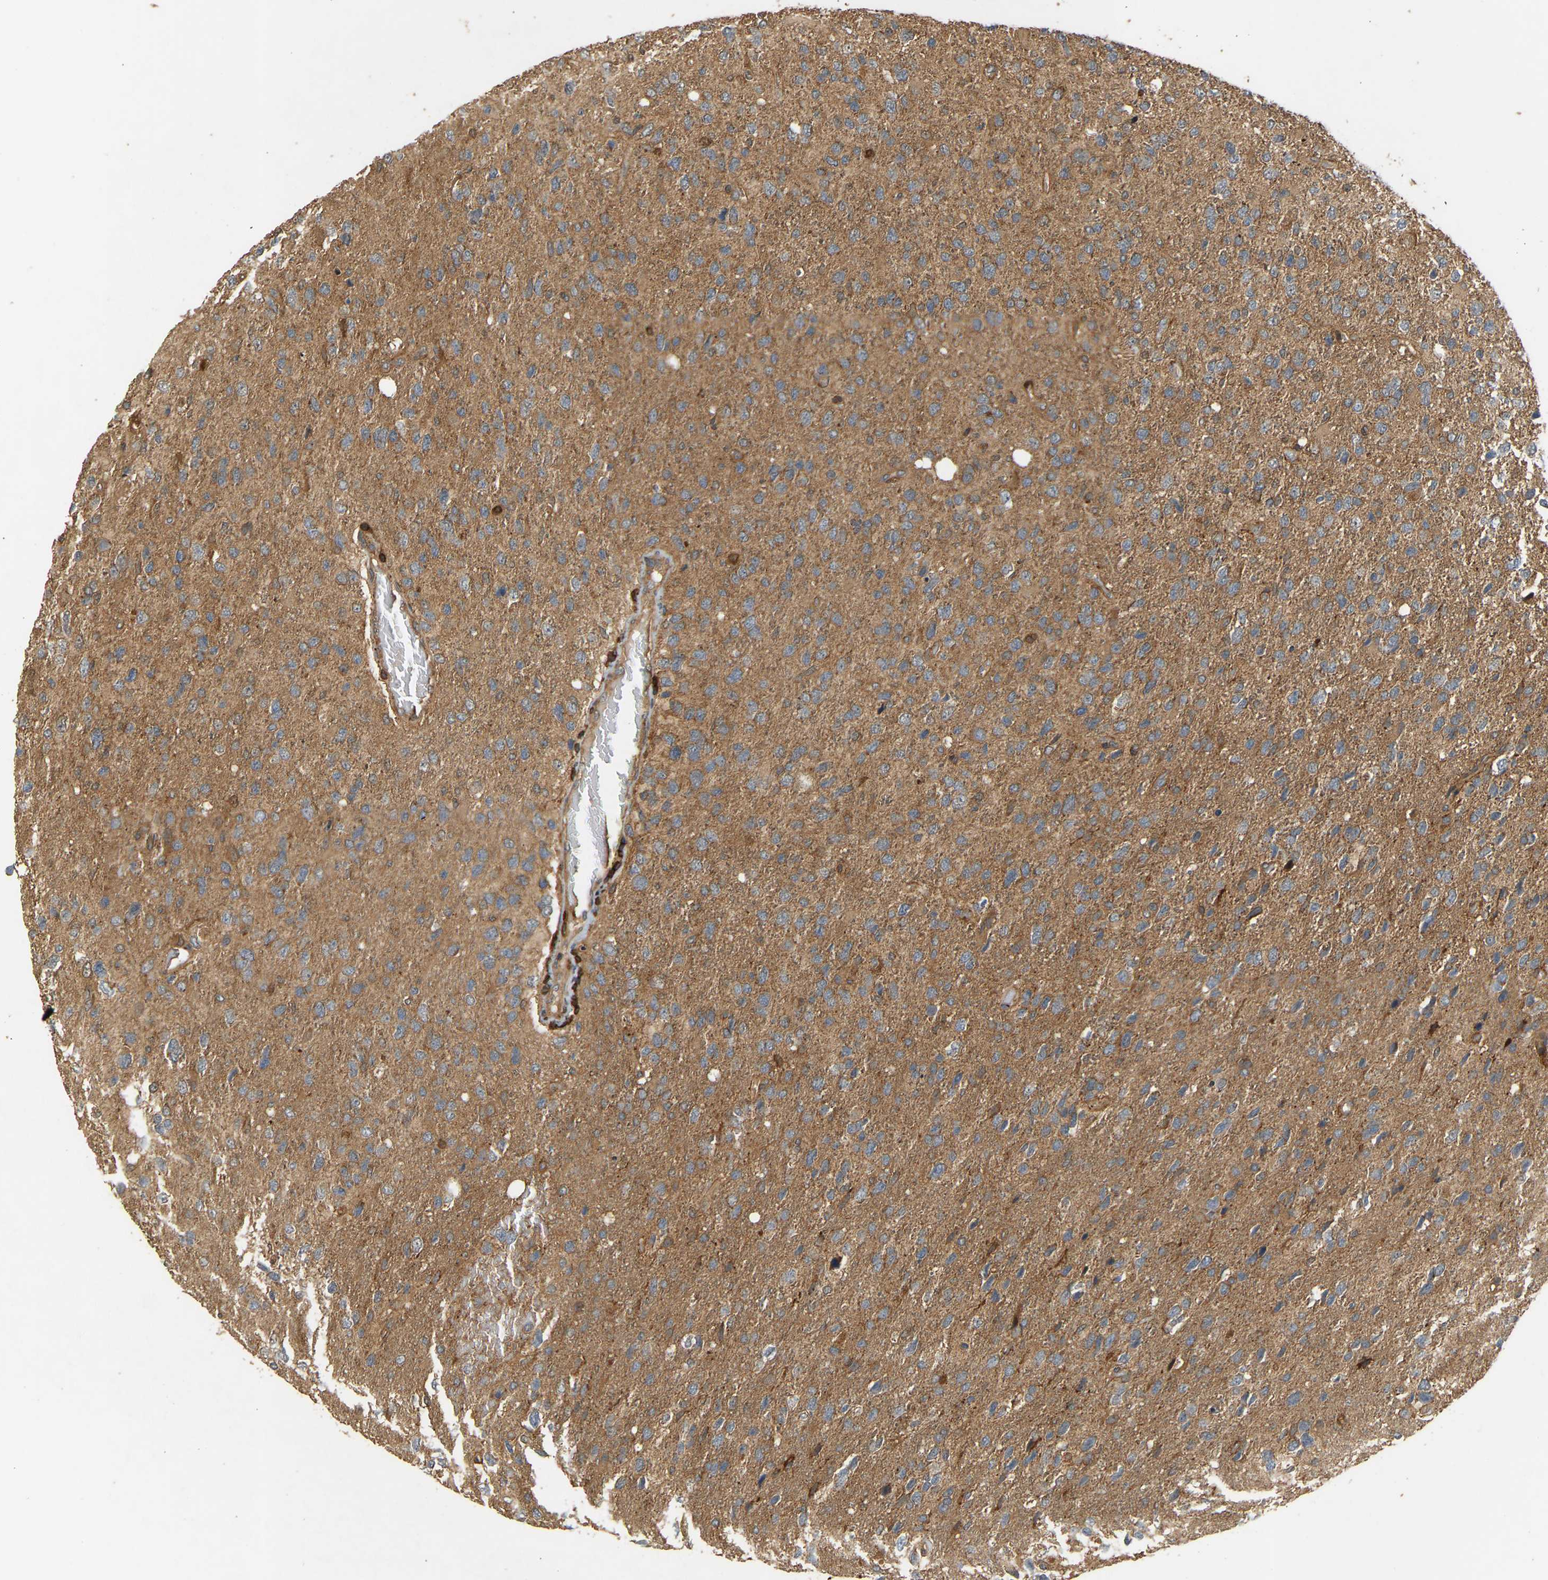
{"staining": {"intensity": "moderate", "quantity": ">75%", "location": "cytoplasmic/membranous"}, "tissue": "glioma", "cell_type": "Tumor cells", "image_type": "cancer", "snomed": [{"axis": "morphology", "description": "Glioma, malignant, High grade"}, {"axis": "topography", "description": "Cerebral cortex"}], "caption": "Brown immunohistochemical staining in human malignant high-grade glioma shows moderate cytoplasmic/membranous staining in about >75% of tumor cells. Using DAB (brown) and hematoxylin (blue) stains, captured at high magnification using brightfield microscopy.", "gene": "GOPC", "patient": {"sex": "male", "age": 76}}